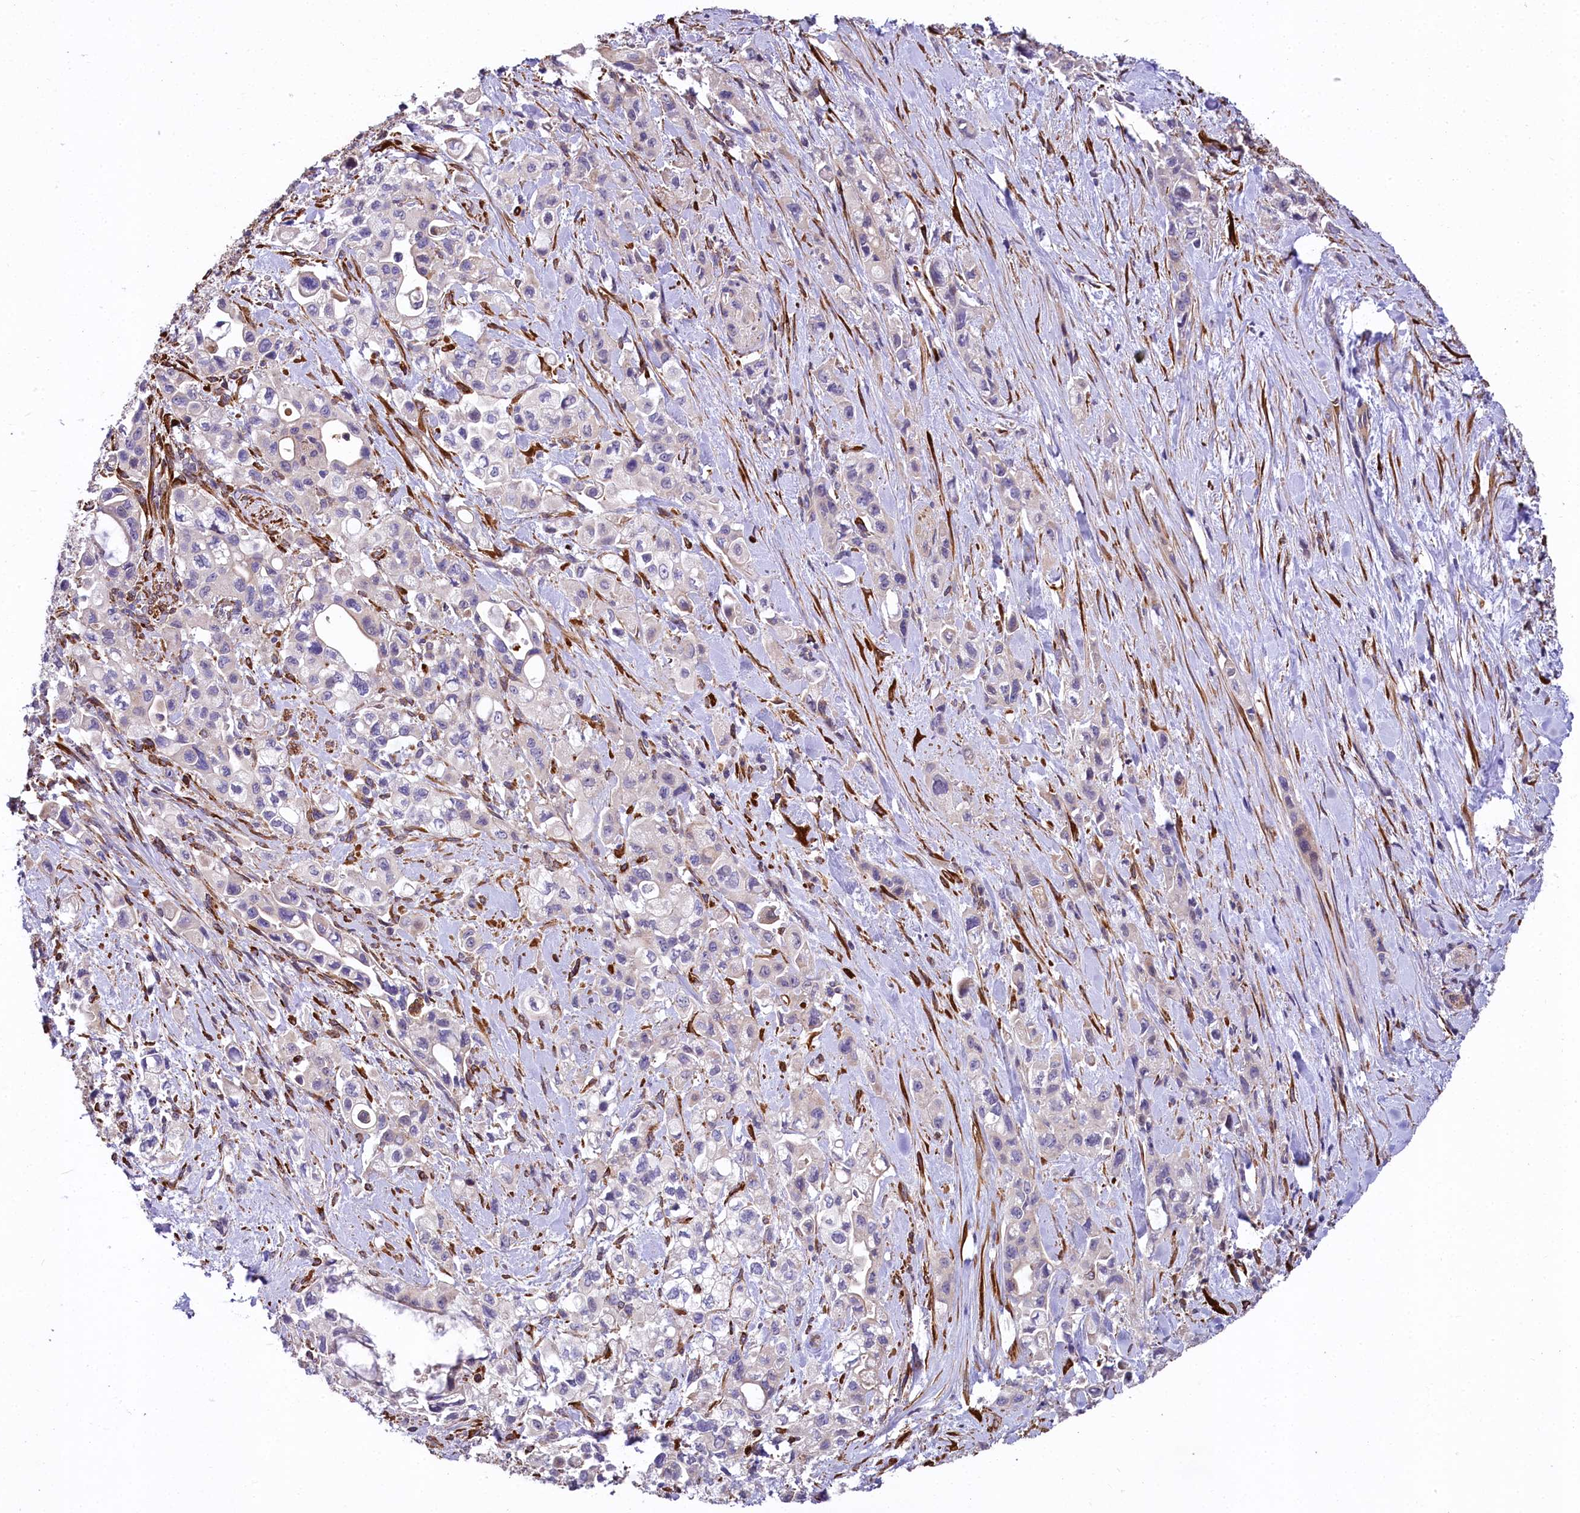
{"staining": {"intensity": "negative", "quantity": "none", "location": "none"}, "tissue": "pancreatic cancer", "cell_type": "Tumor cells", "image_type": "cancer", "snomed": [{"axis": "morphology", "description": "Adenocarcinoma, NOS"}, {"axis": "topography", "description": "Pancreas"}], "caption": "An IHC histopathology image of pancreatic cancer is shown. There is no staining in tumor cells of pancreatic cancer.", "gene": "FCHSD2", "patient": {"sex": "female", "age": 66}}